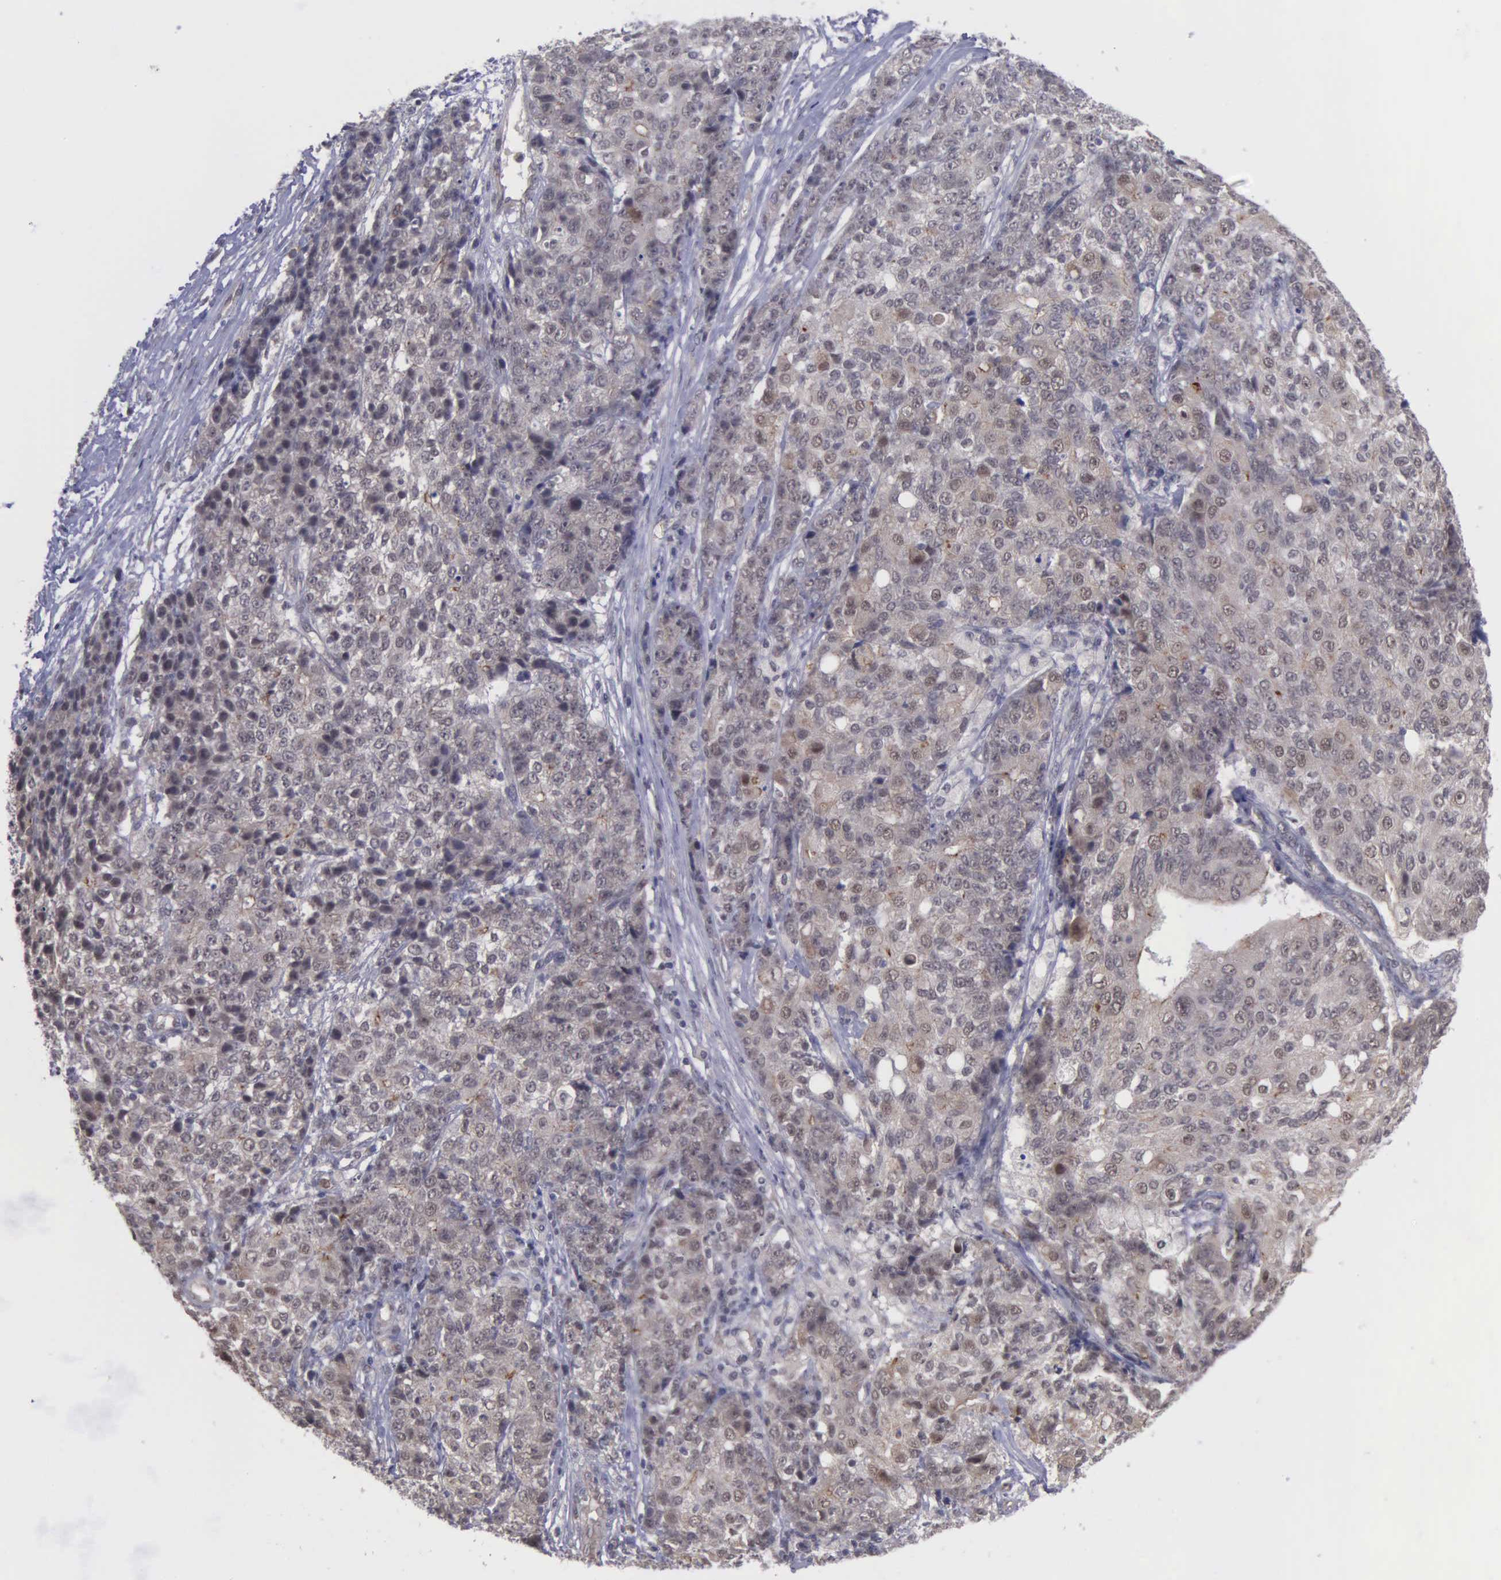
{"staining": {"intensity": "weak", "quantity": "25%-75%", "location": "cytoplasmic/membranous,nuclear"}, "tissue": "ovarian cancer", "cell_type": "Tumor cells", "image_type": "cancer", "snomed": [{"axis": "morphology", "description": "Carcinoma, endometroid"}, {"axis": "topography", "description": "Ovary"}], "caption": "Immunohistochemistry staining of endometroid carcinoma (ovarian), which shows low levels of weak cytoplasmic/membranous and nuclear positivity in about 25%-75% of tumor cells indicating weak cytoplasmic/membranous and nuclear protein positivity. The staining was performed using DAB (3,3'-diaminobenzidine) (brown) for protein detection and nuclei were counterstained in hematoxylin (blue).", "gene": "MAP3K9", "patient": {"sex": "female", "age": 42}}